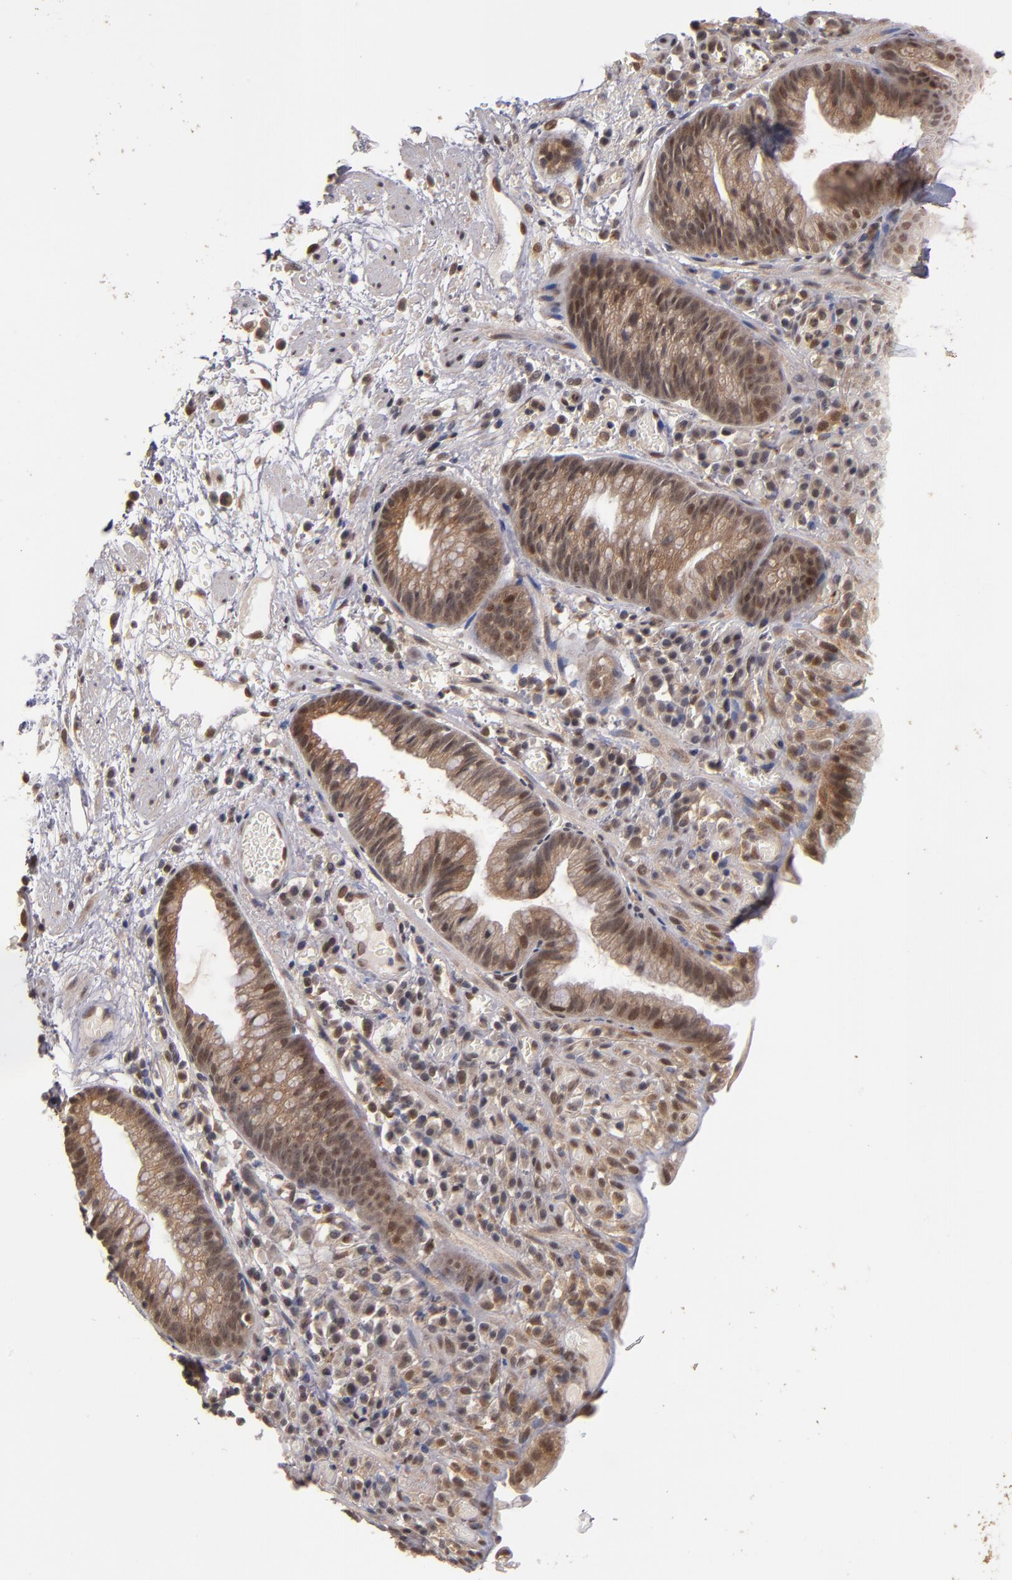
{"staining": {"intensity": "moderate", "quantity": ">75%", "location": "cytoplasmic/membranous,nuclear"}, "tissue": "skin", "cell_type": "Epidermal cells", "image_type": "normal", "snomed": [{"axis": "morphology", "description": "Normal tissue, NOS"}, {"axis": "morphology", "description": "Hemorrhoids"}, {"axis": "morphology", "description": "Inflammation, NOS"}, {"axis": "topography", "description": "Anal"}], "caption": "High-magnification brightfield microscopy of normal skin stained with DAB (3,3'-diaminobenzidine) (brown) and counterstained with hematoxylin (blue). epidermal cells exhibit moderate cytoplasmic/membranous,nuclear staining is identified in approximately>75% of cells. (brown staining indicates protein expression, while blue staining denotes nuclei).", "gene": "CUL5", "patient": {"sex": "male", "age": 60}}